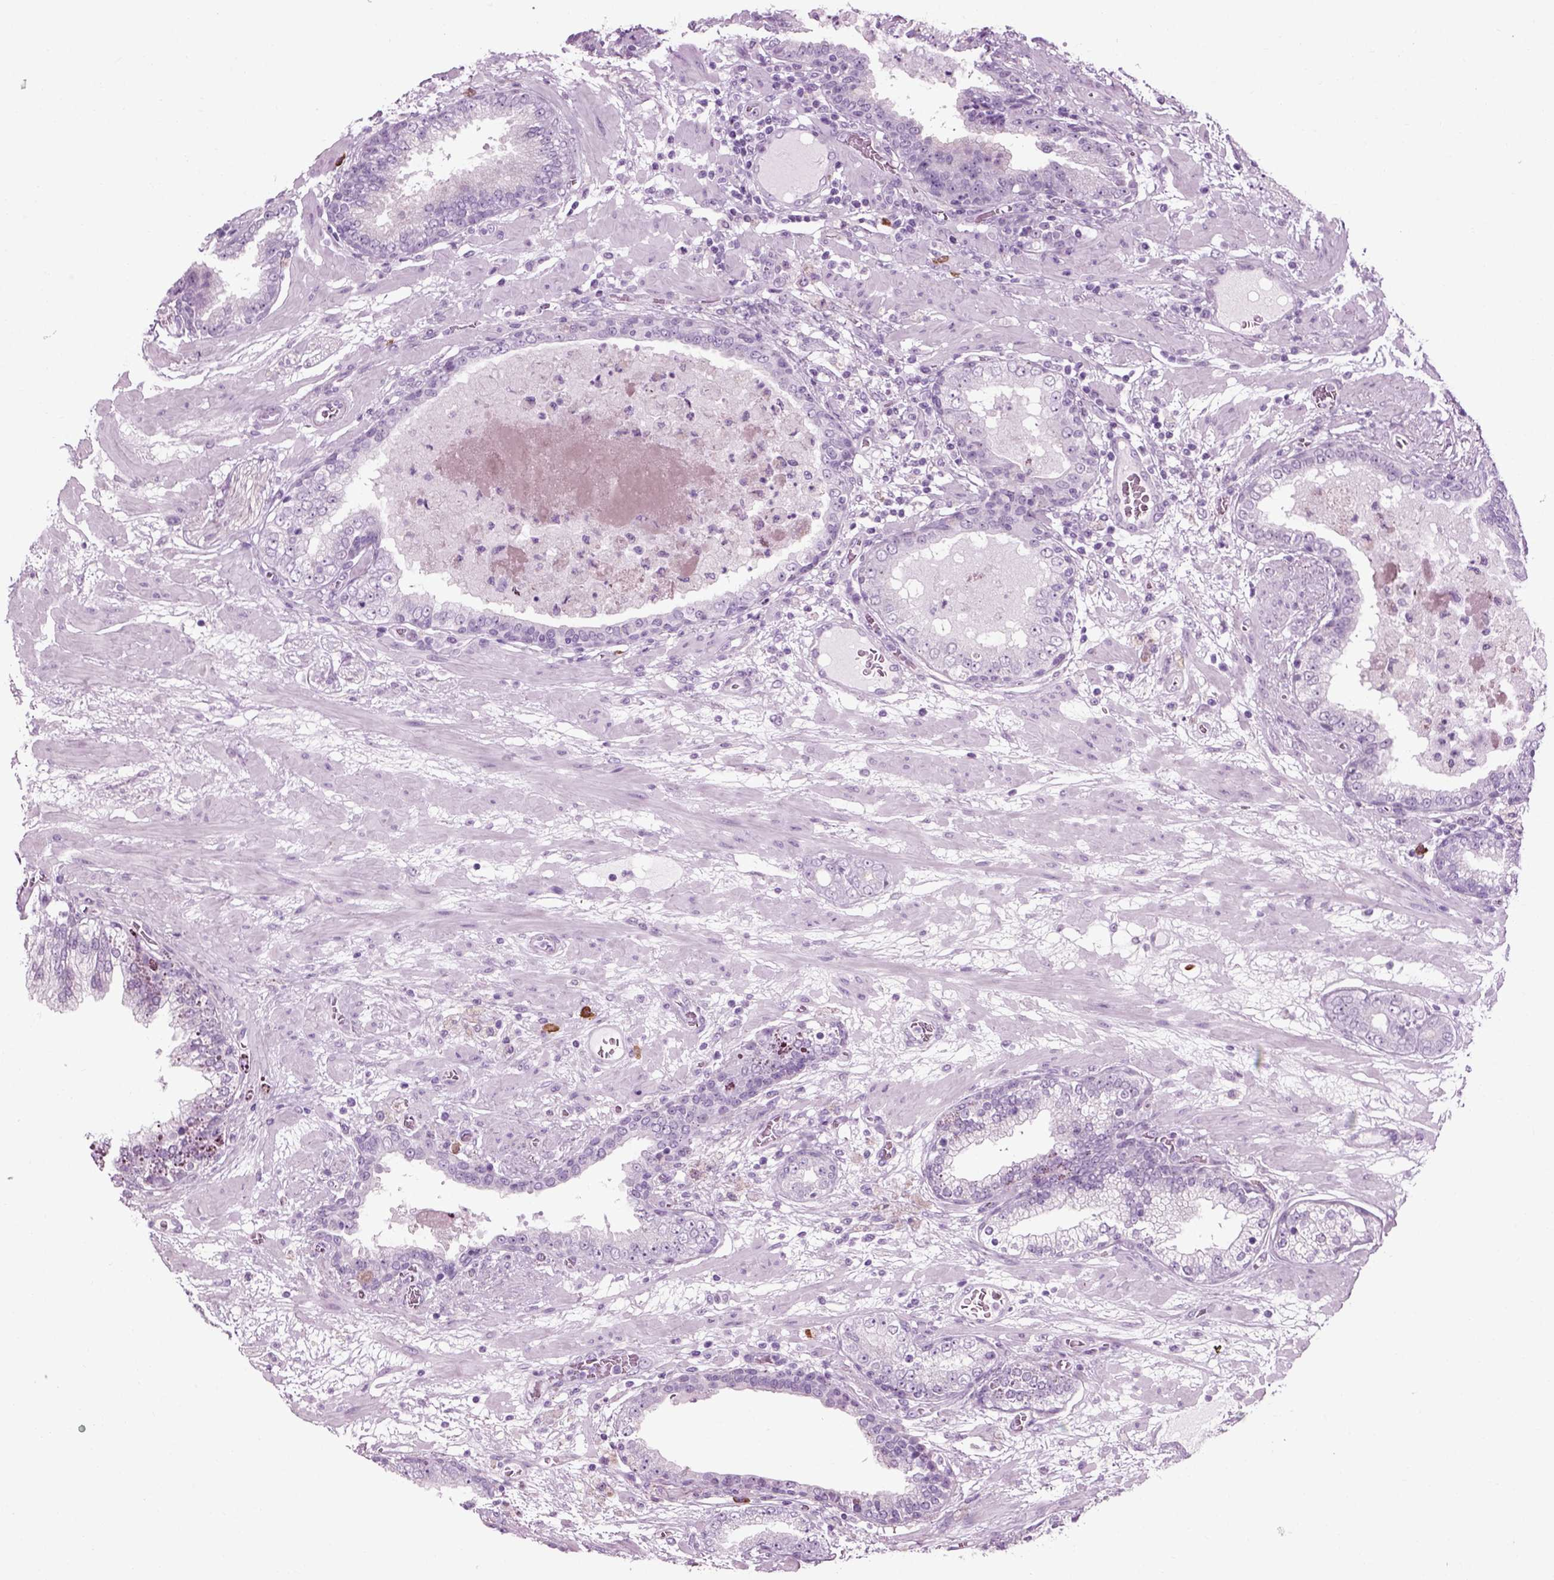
{"staining": {"intensity": "negative", "quantity": "none", "location": "none"}, "tissue": "prostate cancer", "cell_type": "Tumor cells", "image_type": "cancer", "snomed": [{"axis": "morphology", "description": "Adenocarcinoma, Low grade"}, {"axis": "topography", "description": "Prostate"}], "caption": "Tumor cells show no significant staining in prostate cancer (adenocarcinoma (low-grade)). The staining is performed using DAB brown chromogen with nuclei counter-stained in using hematoxylin.", "gene": "SLC26A8", "patient": {"sex": "male", "age": 60}}